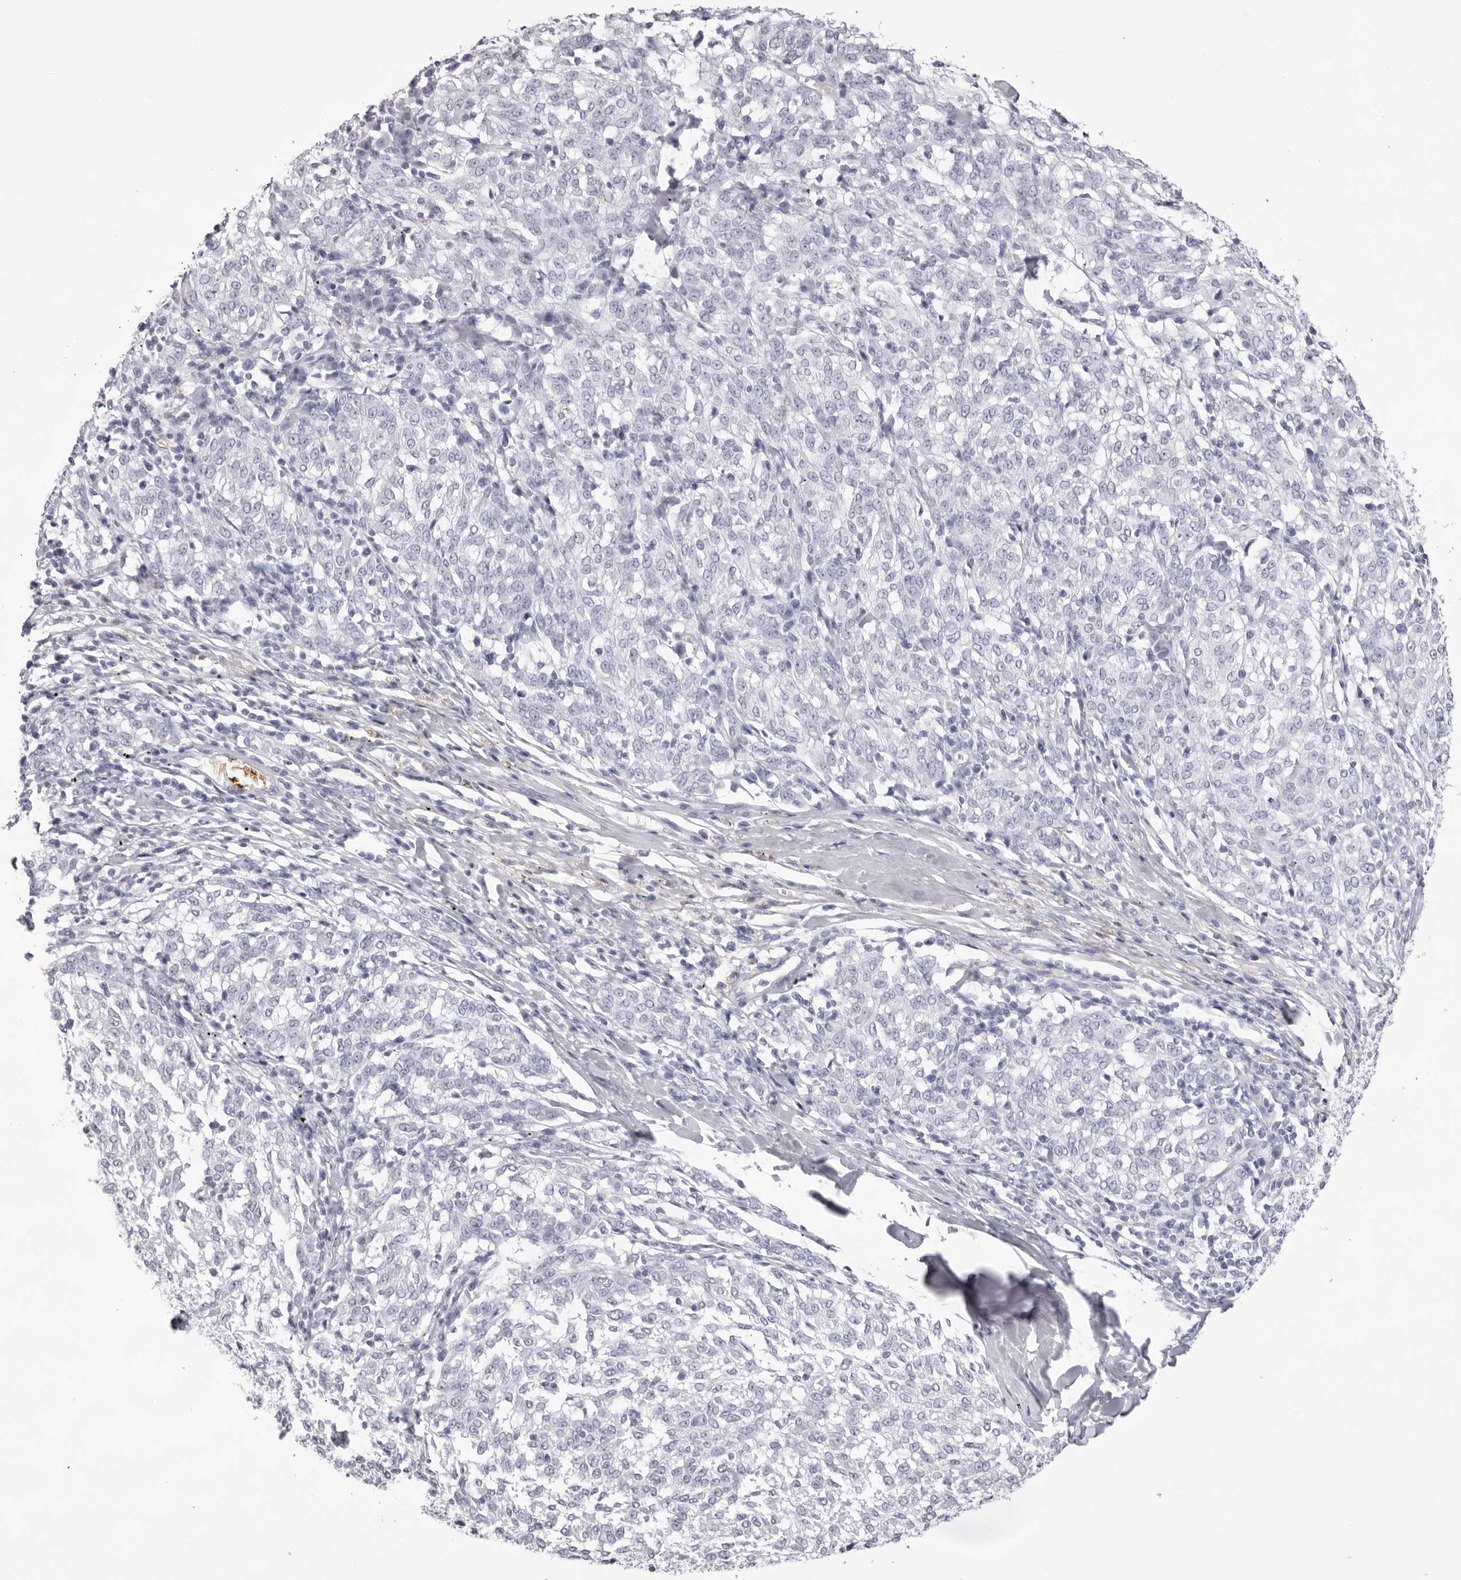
{"staining": {"intensity": "negative", "quantity": "none", "location": "none"}, "tissue": "melanoma", "cell_type": "Tumor cells", "image_type": "cancer", "snomed": [{"axis": "morphology", "description": "Malignant melanoma, NOS"}, {"axis": "topography", "description": "Skin"}], "caption": "This is a histopathology image of IHC staining of melanoma, which shows no staining in tumor cells.", "gene": "SPTA1", "patient": {"sex": "female", "age": 72}}